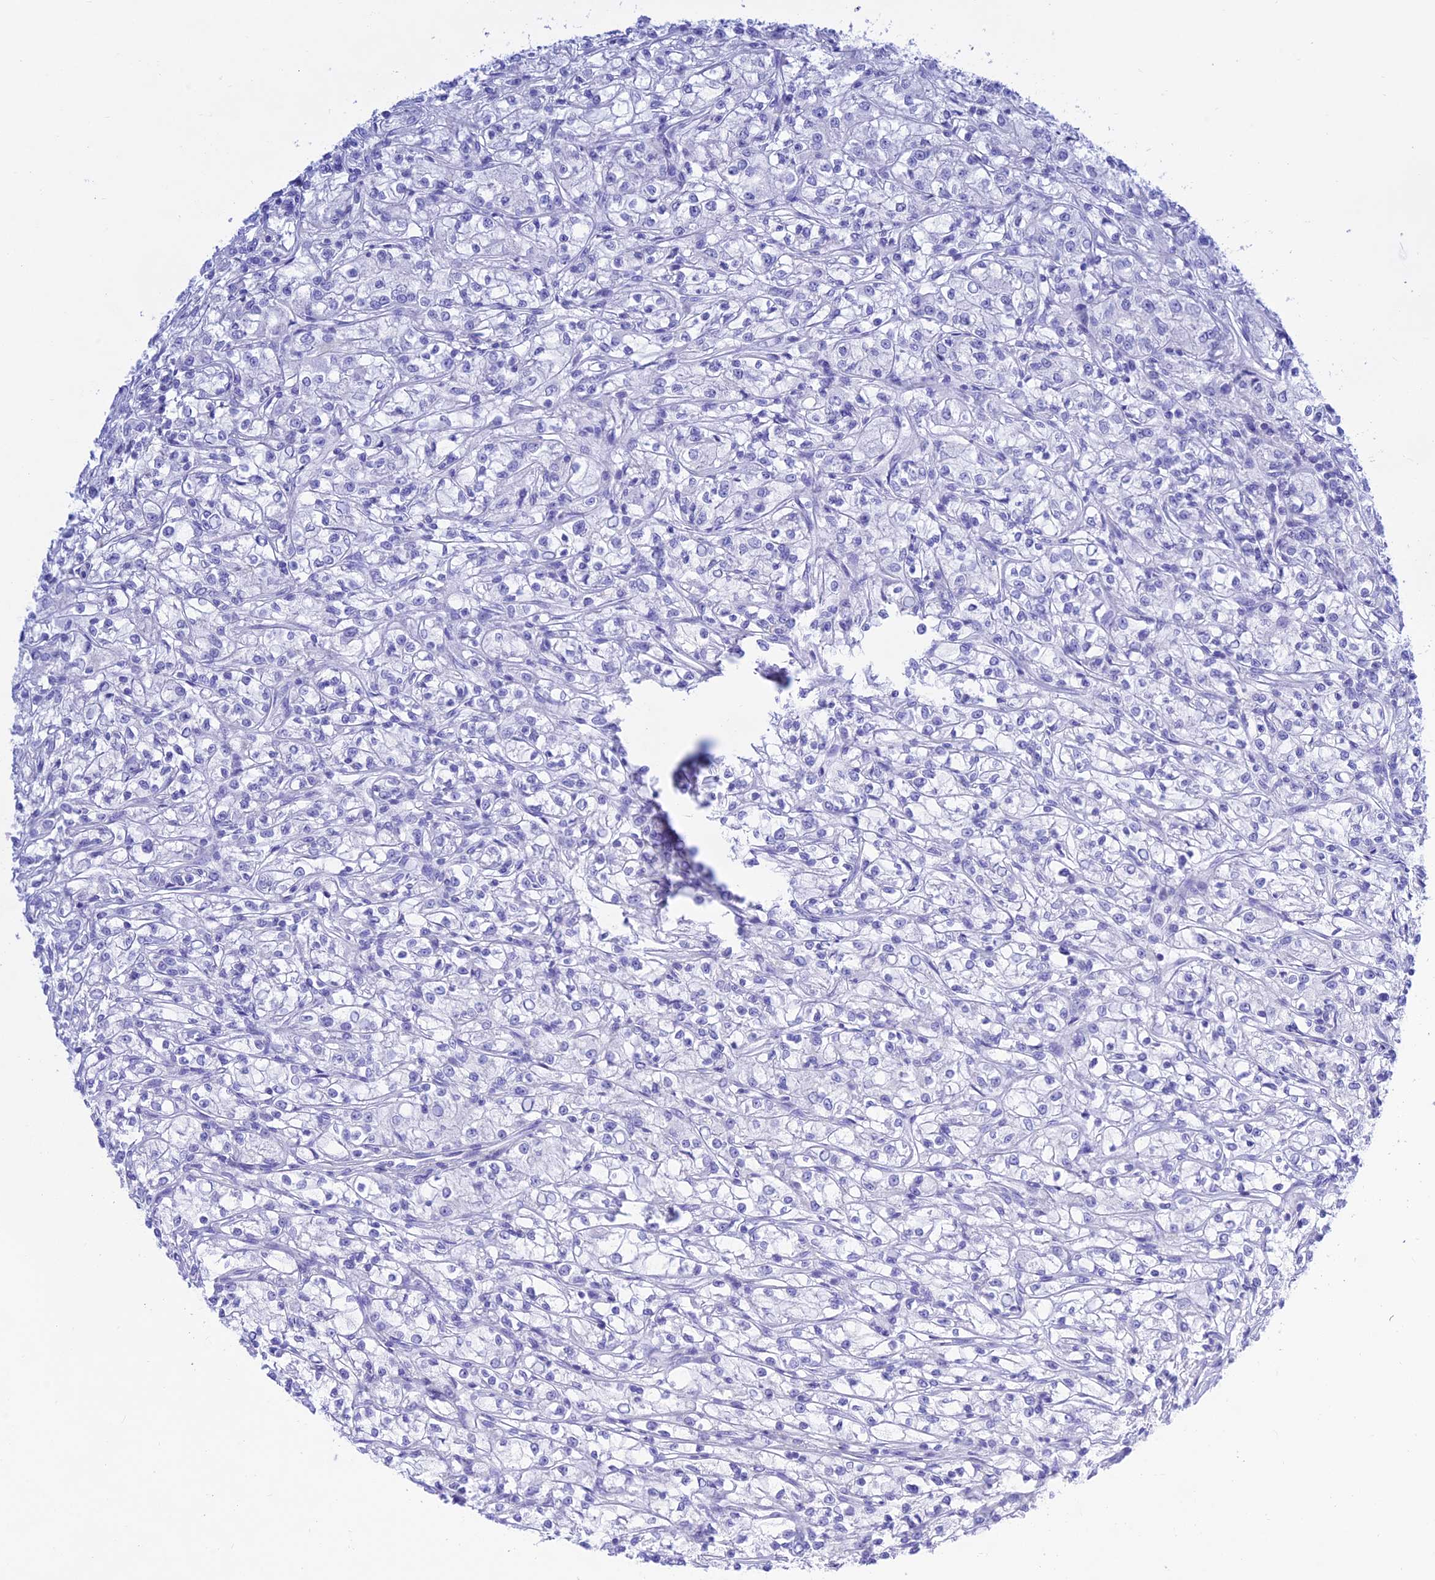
{"staining": {"intensity": "negative", "quantity": "none", "location": "none"}, "tissue": "renal cancer", "cell_type": "Tumor cells", "image_type": "cancer", "snomed": [{"axis": "morphology", "description": "Adenocarcinoma, NOS"}, {"axis": "topography", "description": "Kidney"}], "caption": "High power microscopy micrograph of an immunohistochemistry (IHC) photomicrograph of renal cancer (adenocarcinoma), revealing no significant staining in tumor cells.", "gene": "PRNP", "patient": {"sex": "female", "age": 59}}